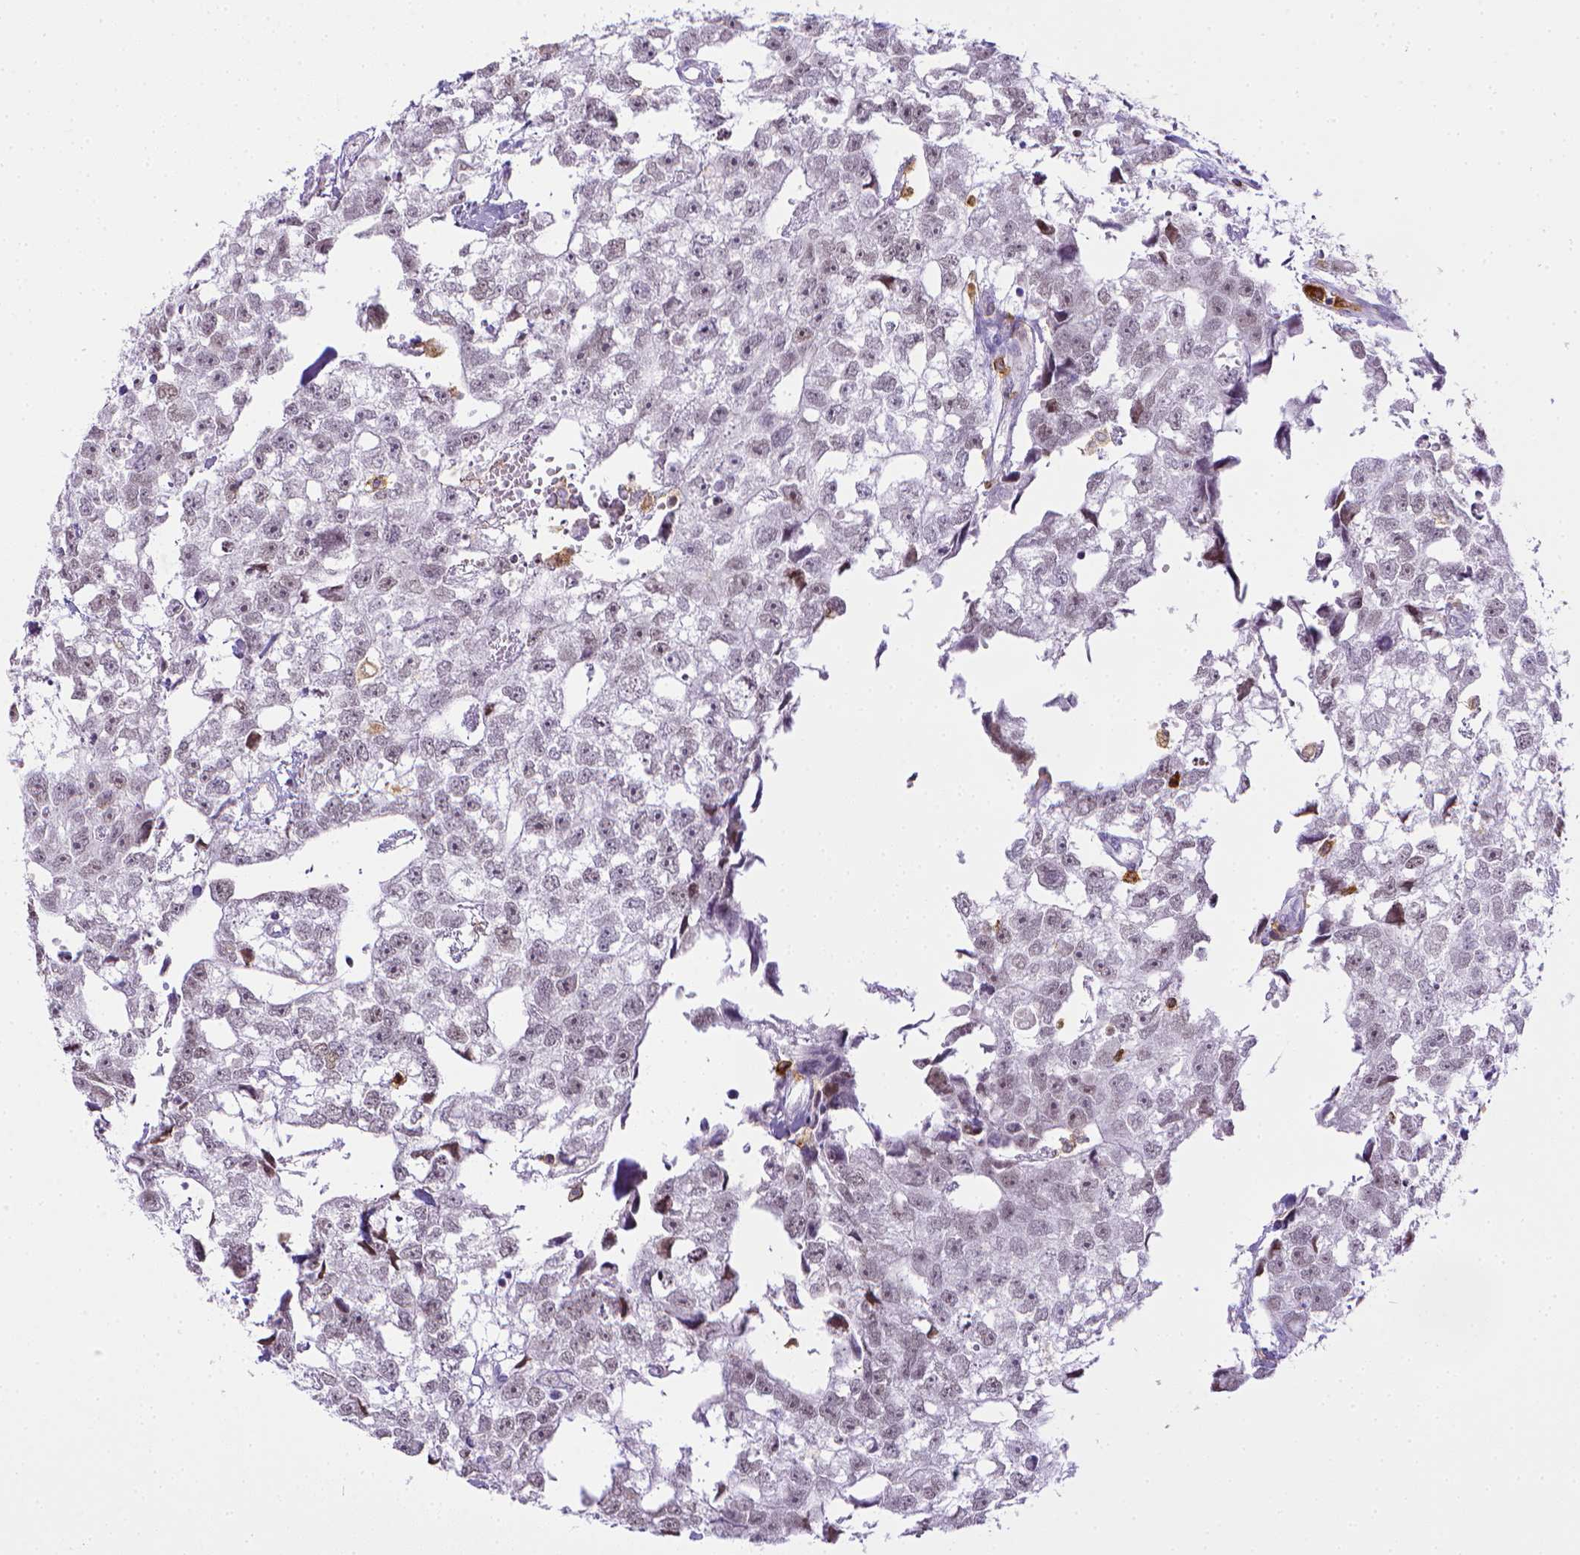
{"staining": {"intensity": "negative", "quantity": "none", "location": "none"}, "tissue": "testis cancer", "cell_type": "Tumor cells", "image_type": "cancer", "snomed": [{"axis": "morphology", "description": "Carcinoma, Embryonal, NOS"}, {"axis": "morphology", "description": "Teratoma, malignant, NOS"}, {"axis": "topography", "description": "Testis"}], "caption": "The histopathology image shows no staining of tumor cells in malignant teratoma (testis).", "gene": "ITGAM", "patient": {"sex": "male", "age": 44}}